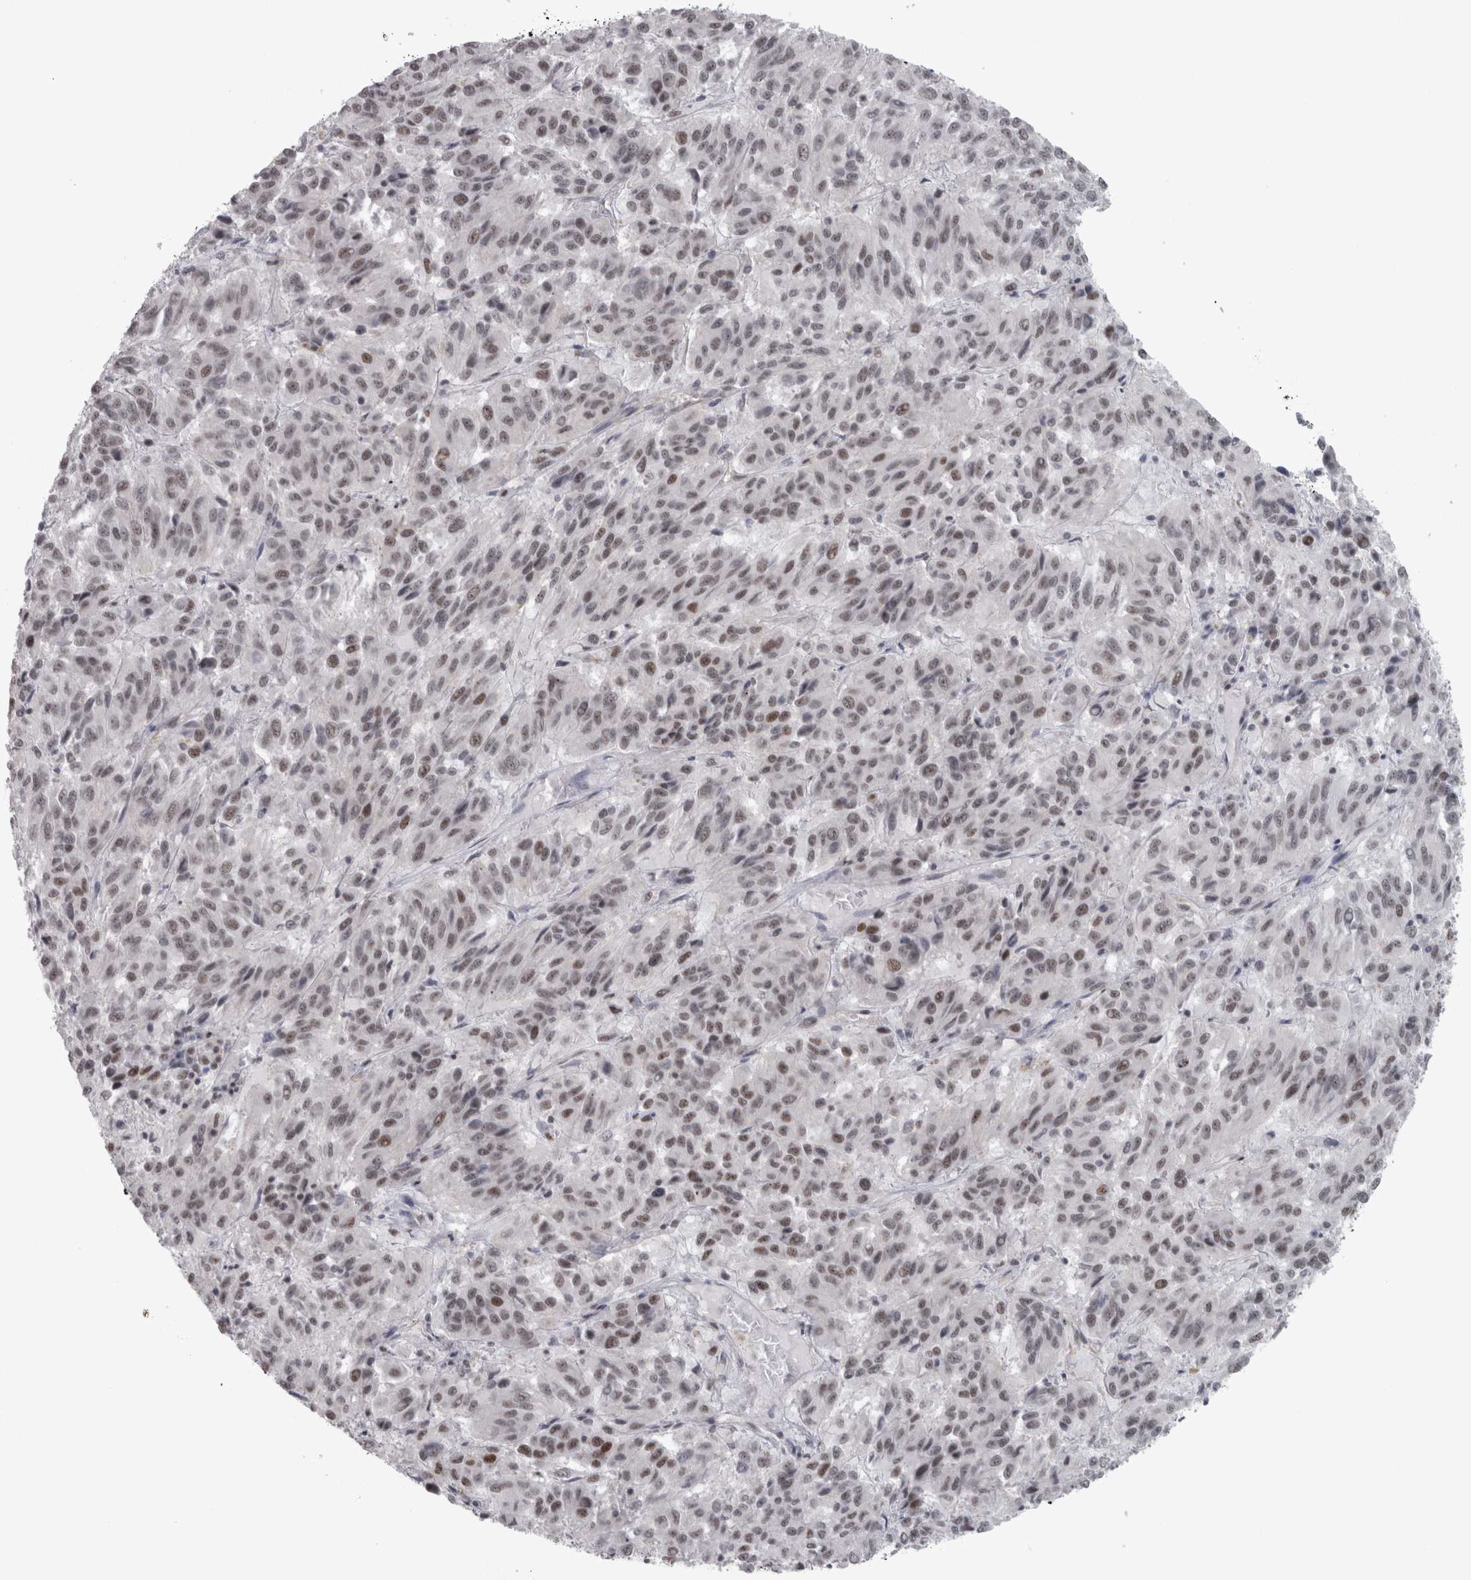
{"staining": {"intensity": "weak", "quantity": ">75%", "location": "nuclear"}, "tissue": "melanoma", "cell_type": "Tumor cells", "image_type": "cancer", "snomed": [{"axis": "morphology", "description": "Malignant melanoma, Metastatic site"}, {"axis": "topography", "description": "Lung"}], "caption": "IHC of malignant melanoma (metastatic site) reveals low levels of weak nuclear positivity in about >75% of tumor cells.", "gene": "PPP1R12B", "patient": {"sex": "male", "age": 64}}